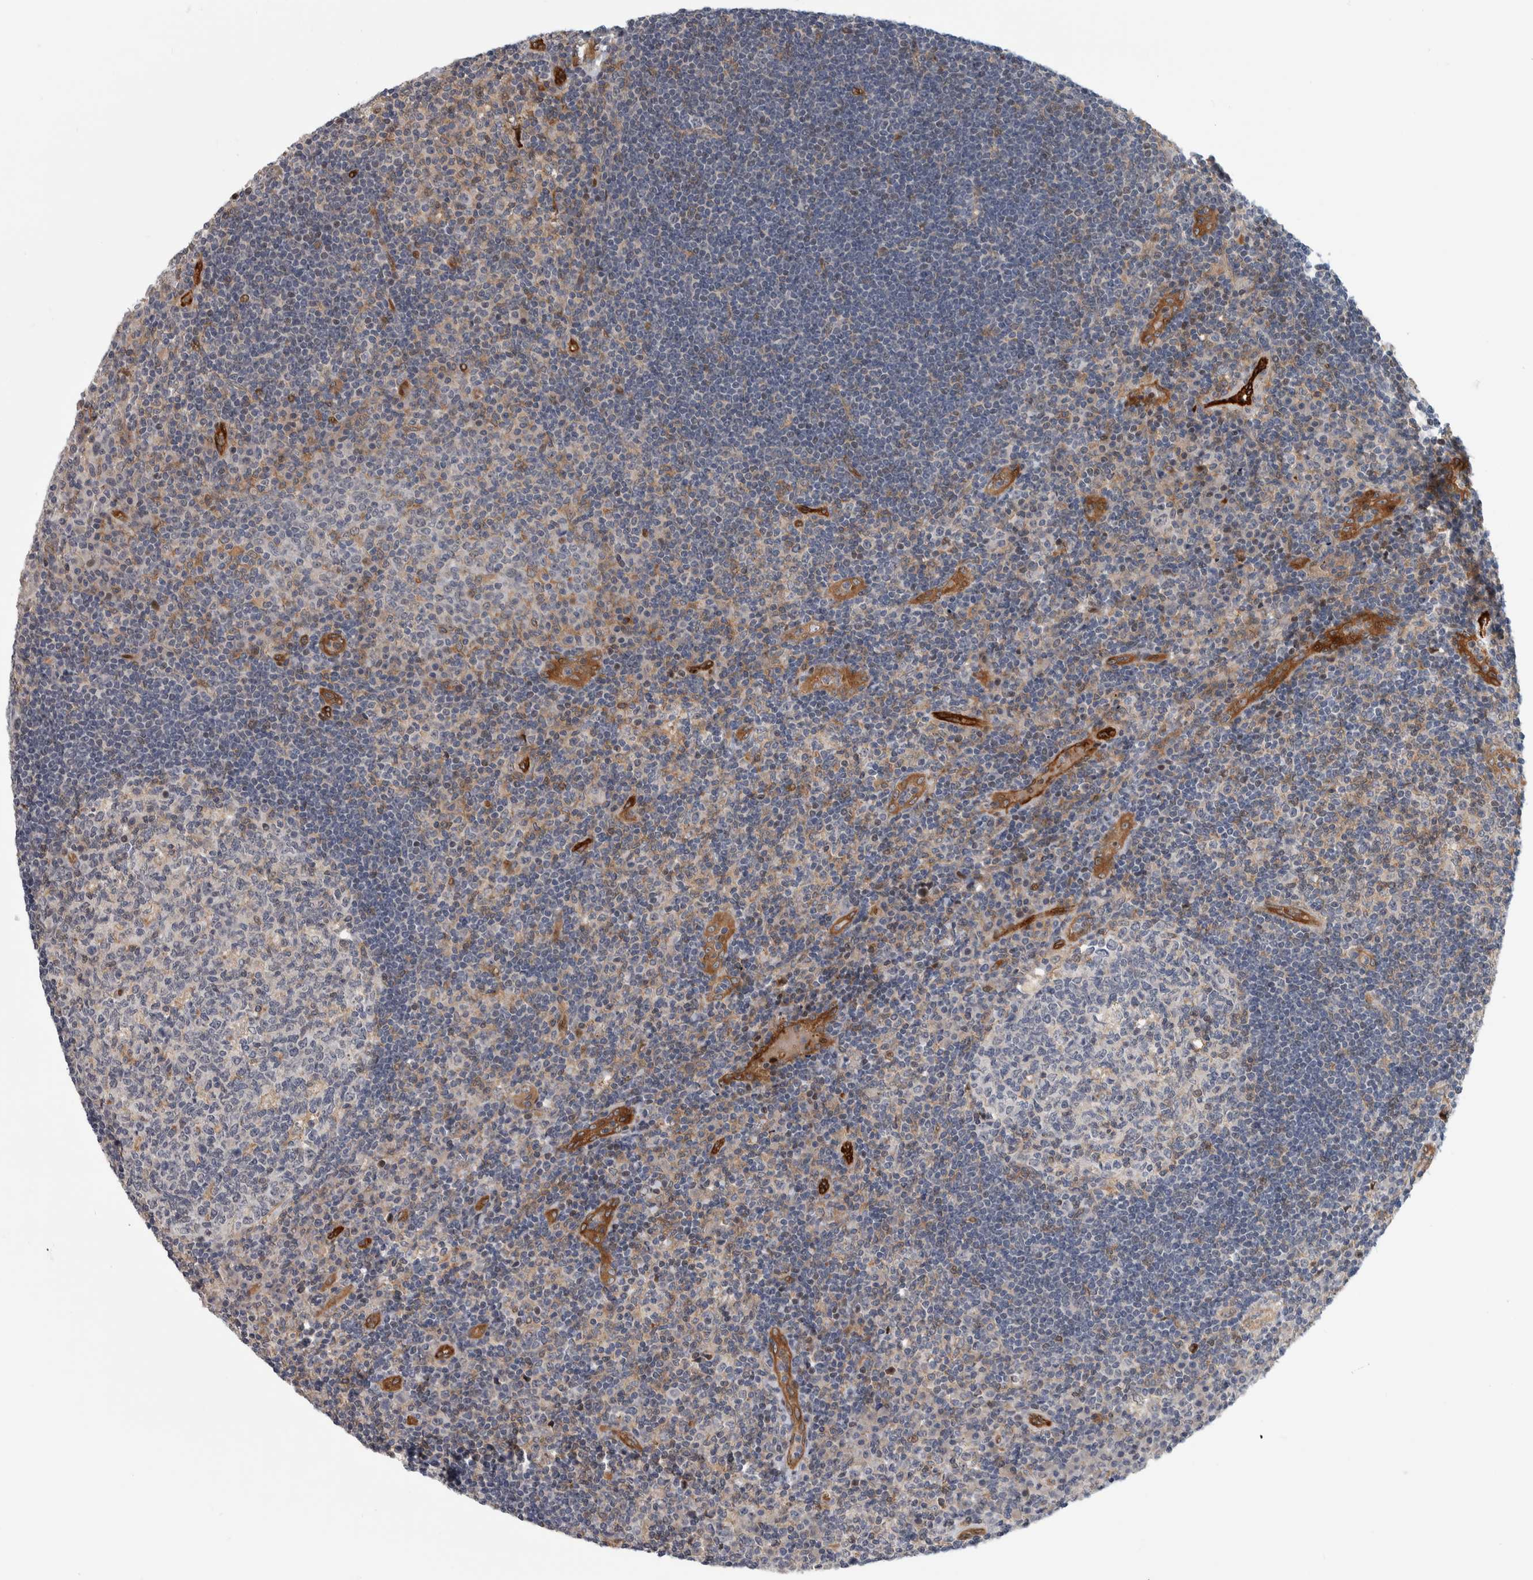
{"staining": {"intensity": "moderate", "quantity": "<25%", "location": "cytoplasmic/membranous"}, "tissue": "tonsil", "cell_type": "Germinal center cells", "image_type": "normal", "snomed": [{"axis": "morphology", "description": "Normal tissue, NOS"}, {"axis": "topography", "description": "Tonsil"}], "caption": "Germinal center cells display moderate cytoplasmic/membranous positivity in about <25% of cells in unremarkable tonsil.", "gene": "MSL1", "patient": {"sex": "female", "age": 40}}